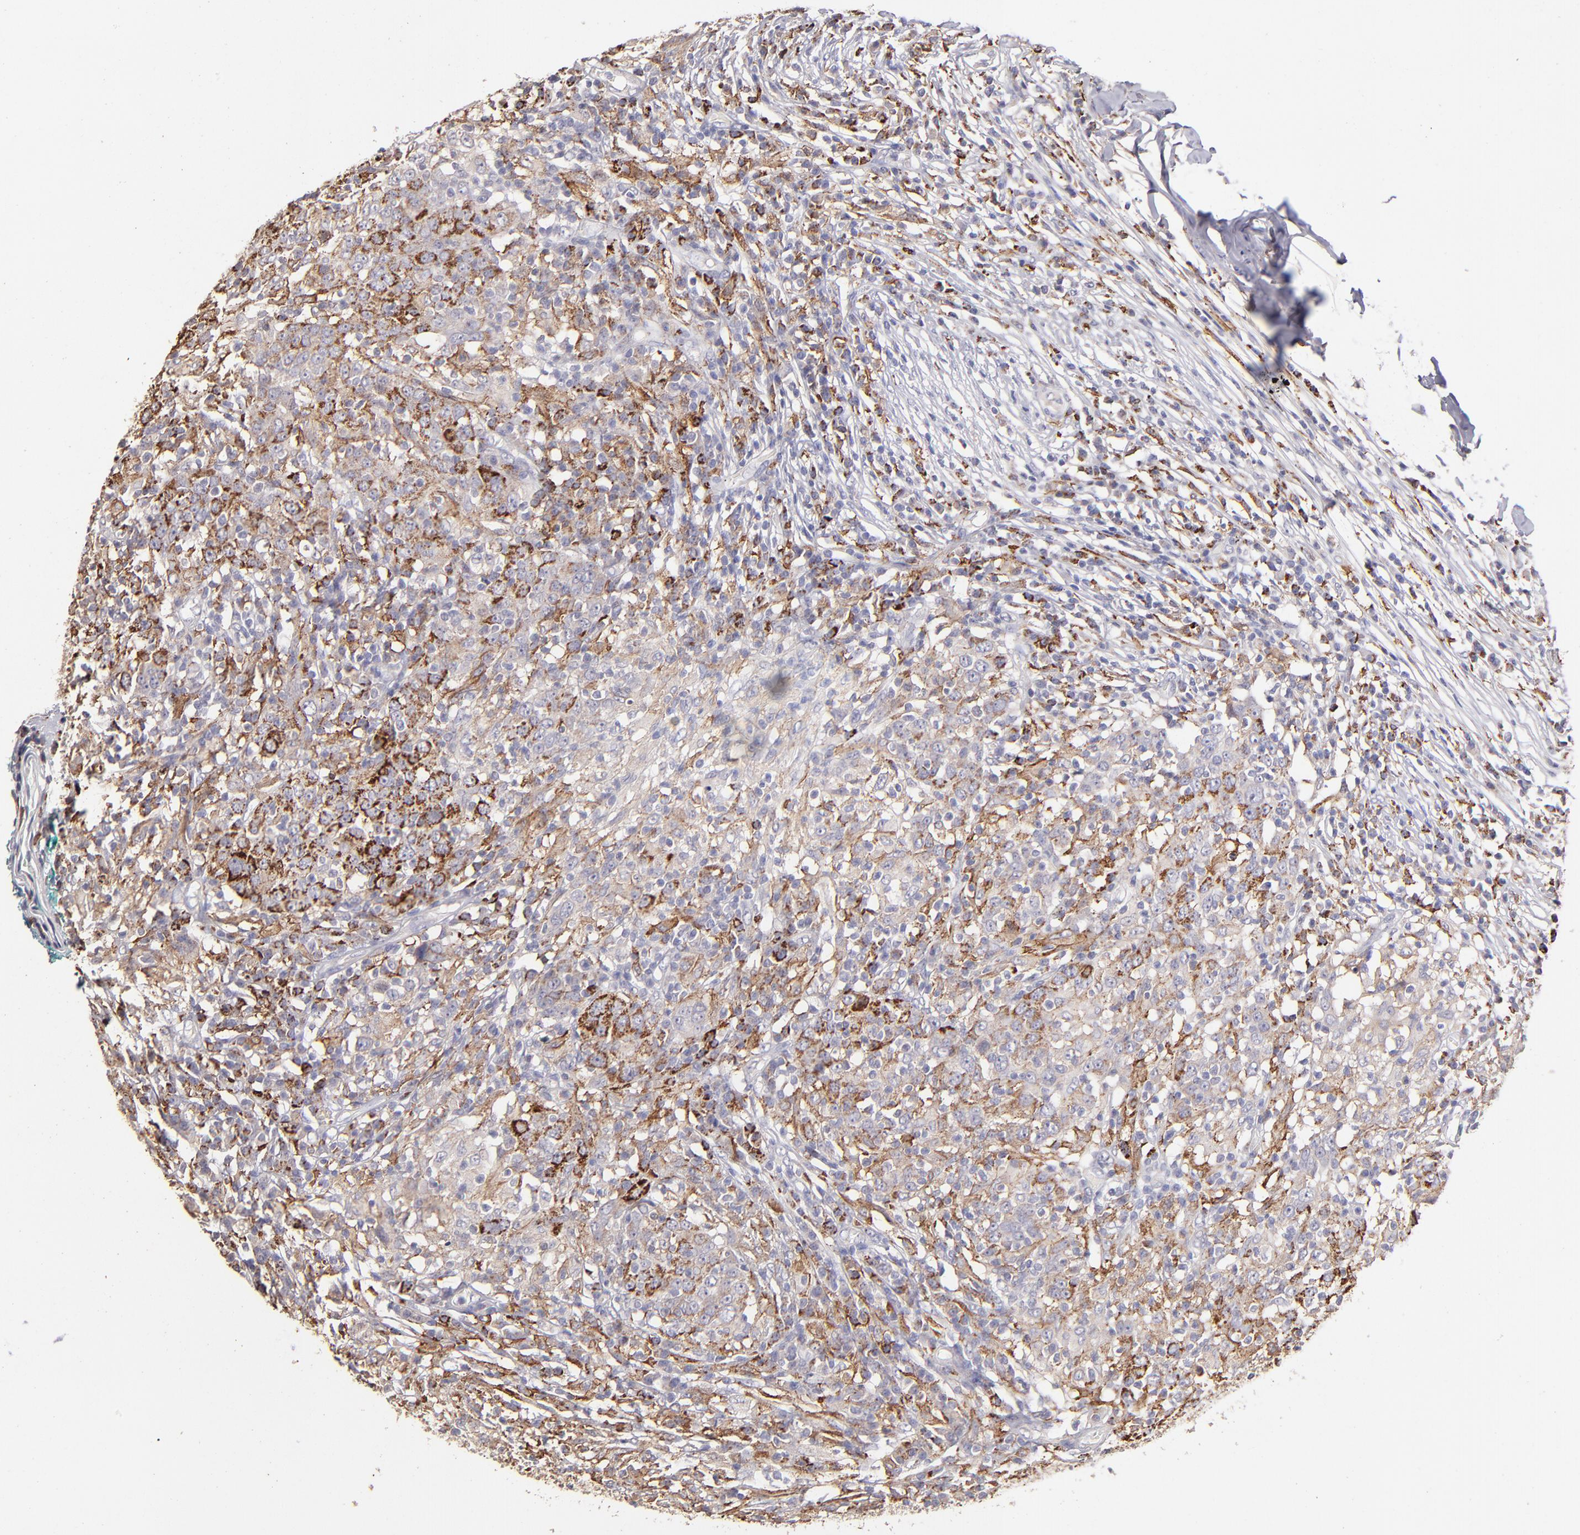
{"staining": {"intensity": "strong", "quantity": "25%-75%", "location": "cytoplasmic/membranous"}, "tissue": "head and neck cancer", "cell_type": "Tumor cells", "image_type": "cancer", "snomed": [{"axis": "morphology", "description": "Adenocarcinoma, NOS"}, {"axis": "topography", "description": "Salivary gland"}, {"axis": "topography", "description": "Head-Neck"}], "caption": "A histopathology image showing strong cytoplasmic/membranous expression in approximately 25%-75% of tumor cells in head and neck adenocarcinoma, as visualized by brown immunohistochemical staining.", "gene": "GLDC", "patient": {"sex": "female", "age": 65}}